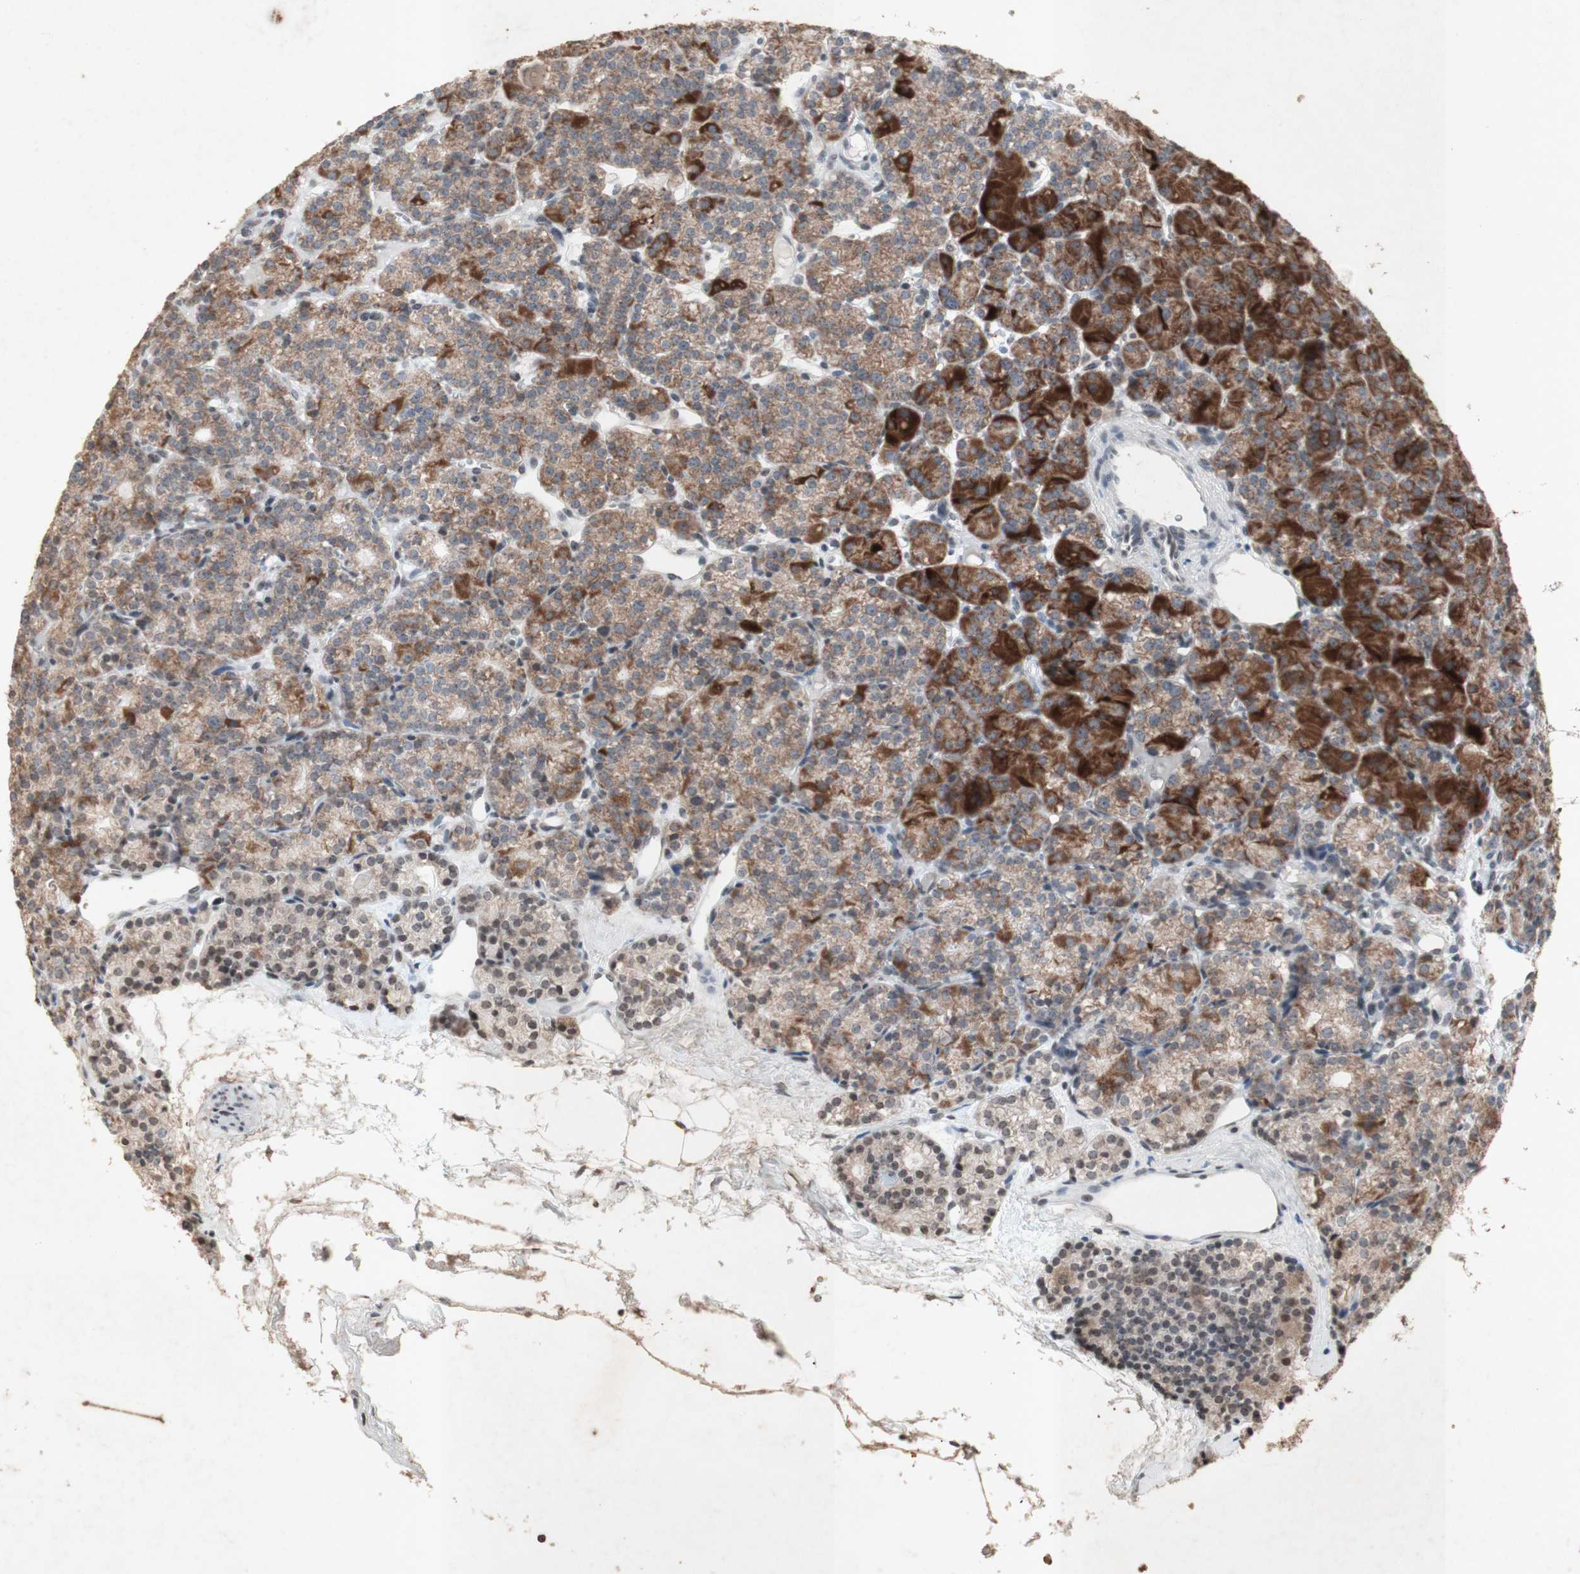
{"staining": {"intensity": "moderate", "quantity": ">75%", "location": "cytoplasmic/membranous"}, "tissue": "parathyroid gland", "cell_type": "Glandular cells", "image_type": "normal", "snomed": [{"axis": "morphology", "description": "Normal tissue, NOS"}, {"axis": "topography", "description": "Parathyroid gland"}], "caption": "IHC image of unremarkable parathyroid gland: parathyroid gland stained using immunohistochemistry demonstrates medium levels of moderate protein expression localized specifically in the cytoplasmic/membranous of glandular cells, appearing as a cytoplasmic/membranous brown color.", "gene": "CENPB", "patient": {"sex": "female", "age": 64}}